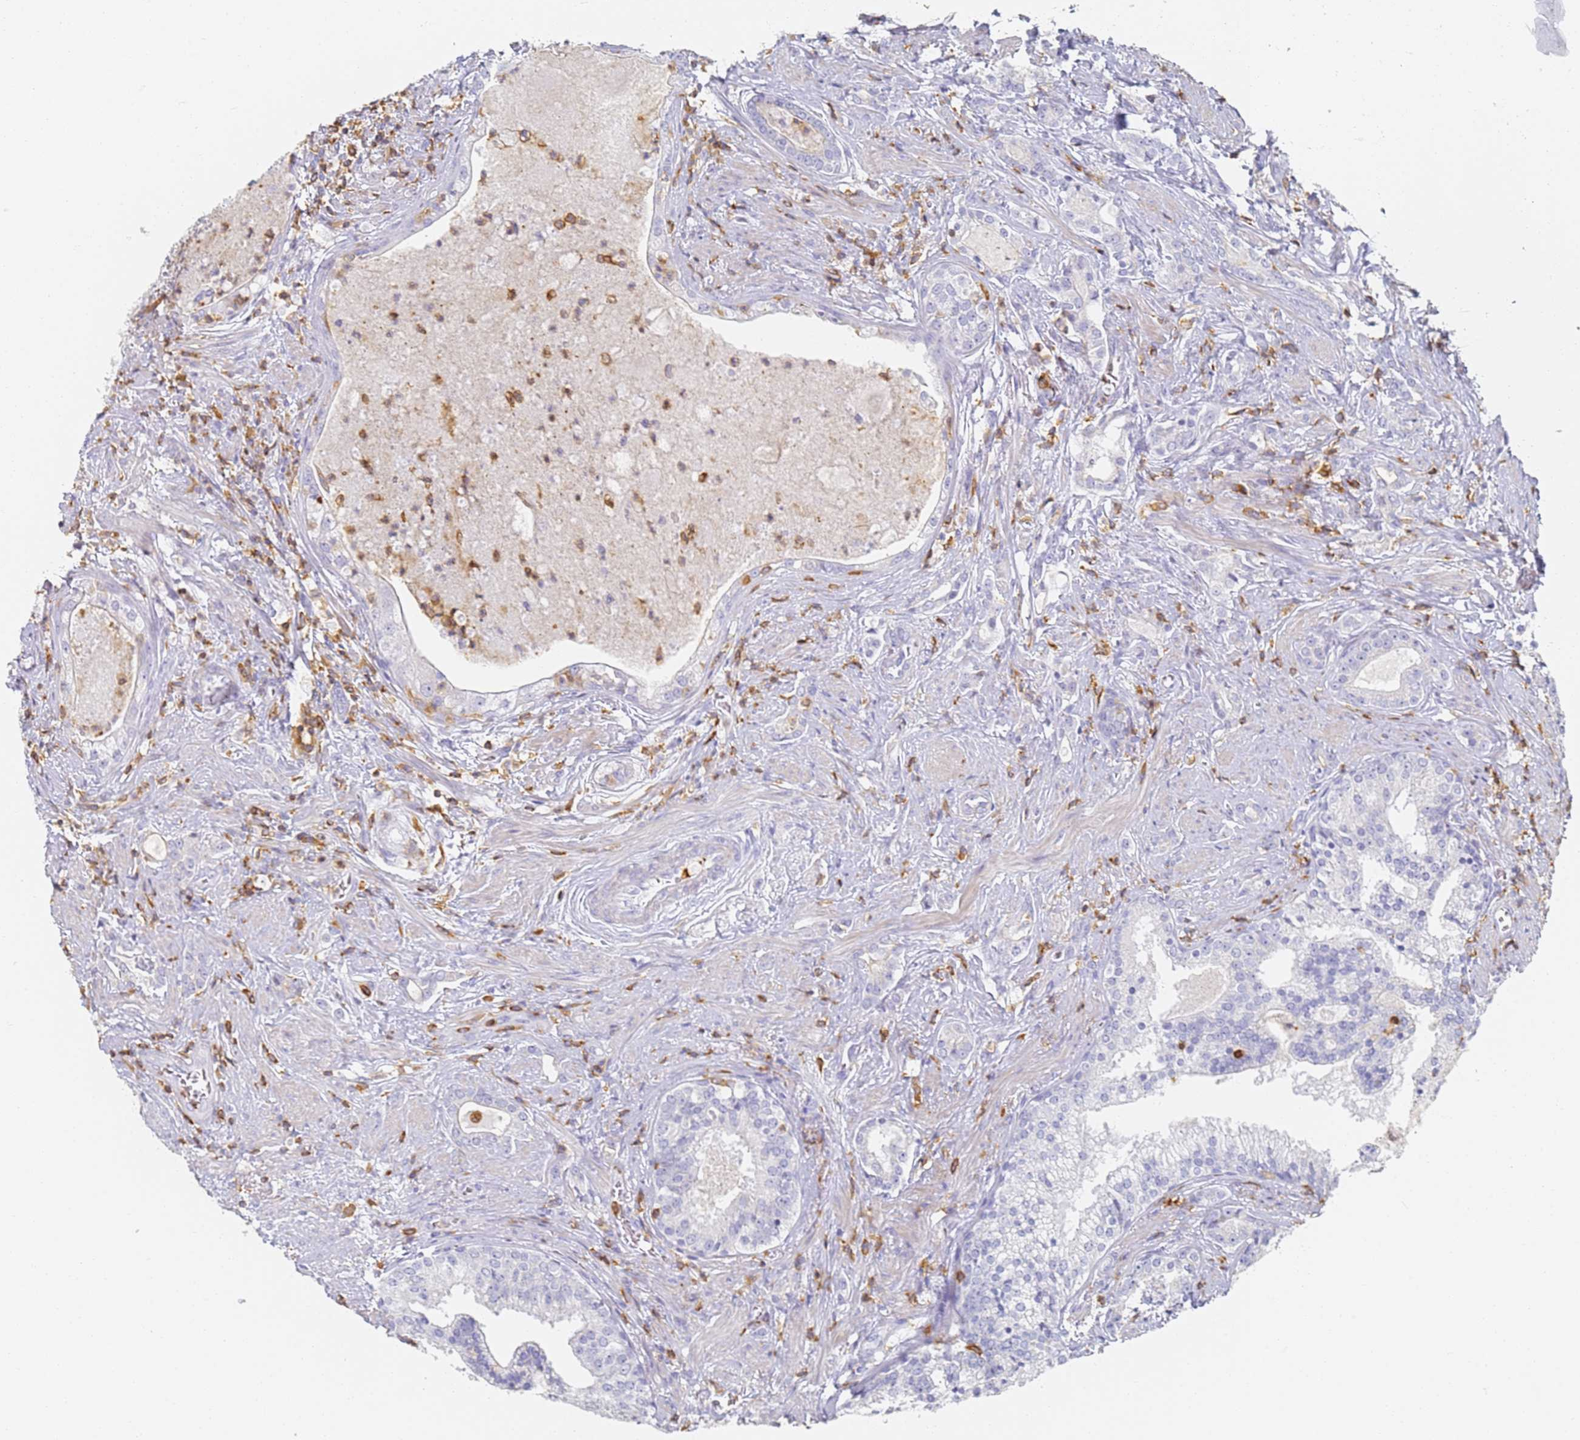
{"staining": {"intensity": "negative", "quantity": "none", "location": "none"}, "tissue": "prostate cancer", "cell_type": "Tumor cells", "image_type": "cancer", "snomed": [{"axis": "morphology", "description": "Adenocarcinoma, High grade"}, {"axis": "topography", "description": "Prostate"}], "caption": "Immunohistochemical staining of human prostate cancer reveals no significant positivity in tumor cells. (DAB IHC visualized using brightfield microscopy, high magnification).", "gene": "BIN2", "patient": {"sex": "male", "age": 58}}